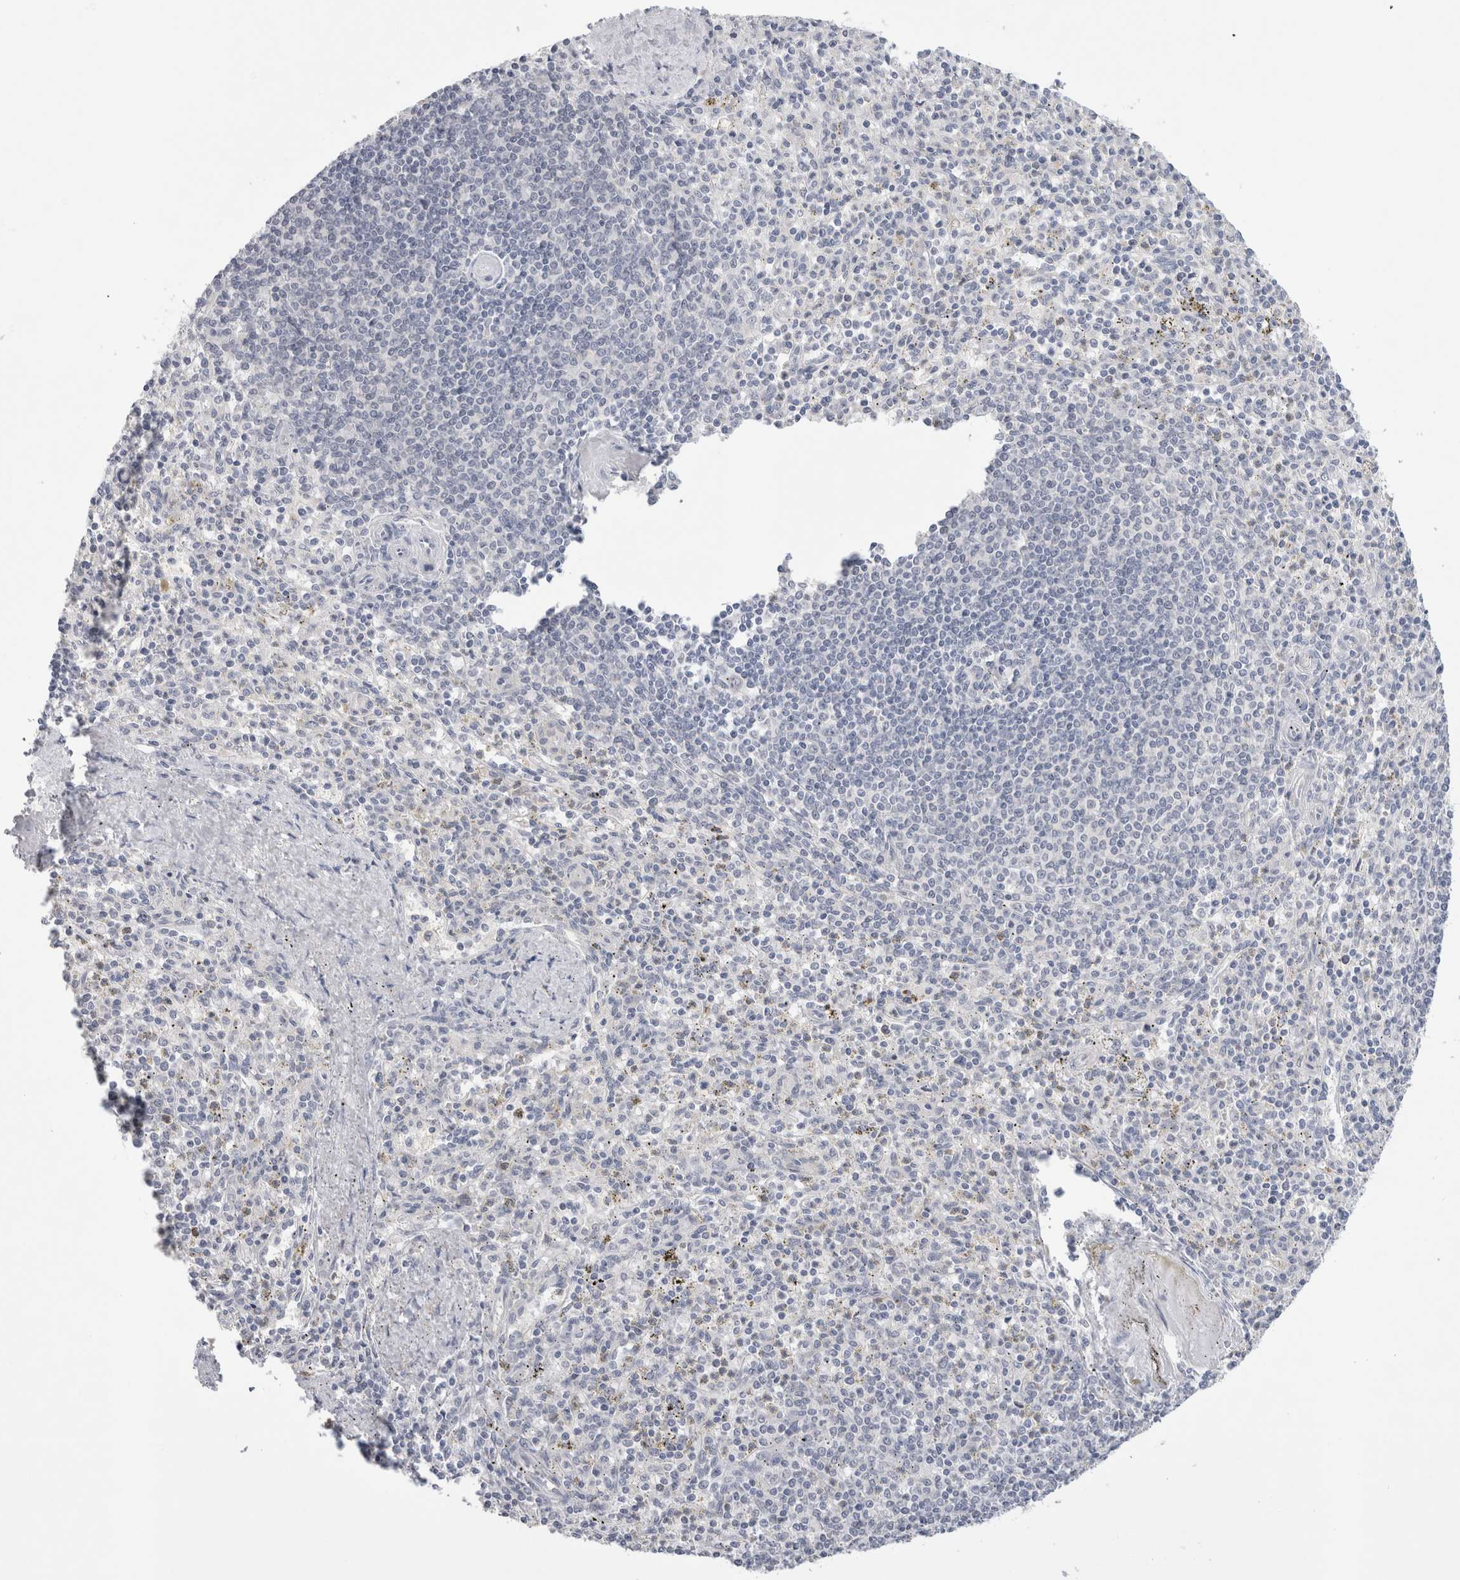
{"staining": {"intensity": "negative", "quantity": "none", "location": "none"}, "tissue": "spleen", "cell_type": "Cells in red pulp", "image_type": "normal", "snomed": [{"axis": "morphology", "description": "Normal tissue, NOS"}, {"axis": "topography", "description": "Spleen"}], "caption": "A high-resolution photomicrograph shows IHC staining of unremarkable spleen, which shows no significant staining in cells in red pulp.", "gene": "TONSL", "patient": {"sex": "male", "age": 72}}